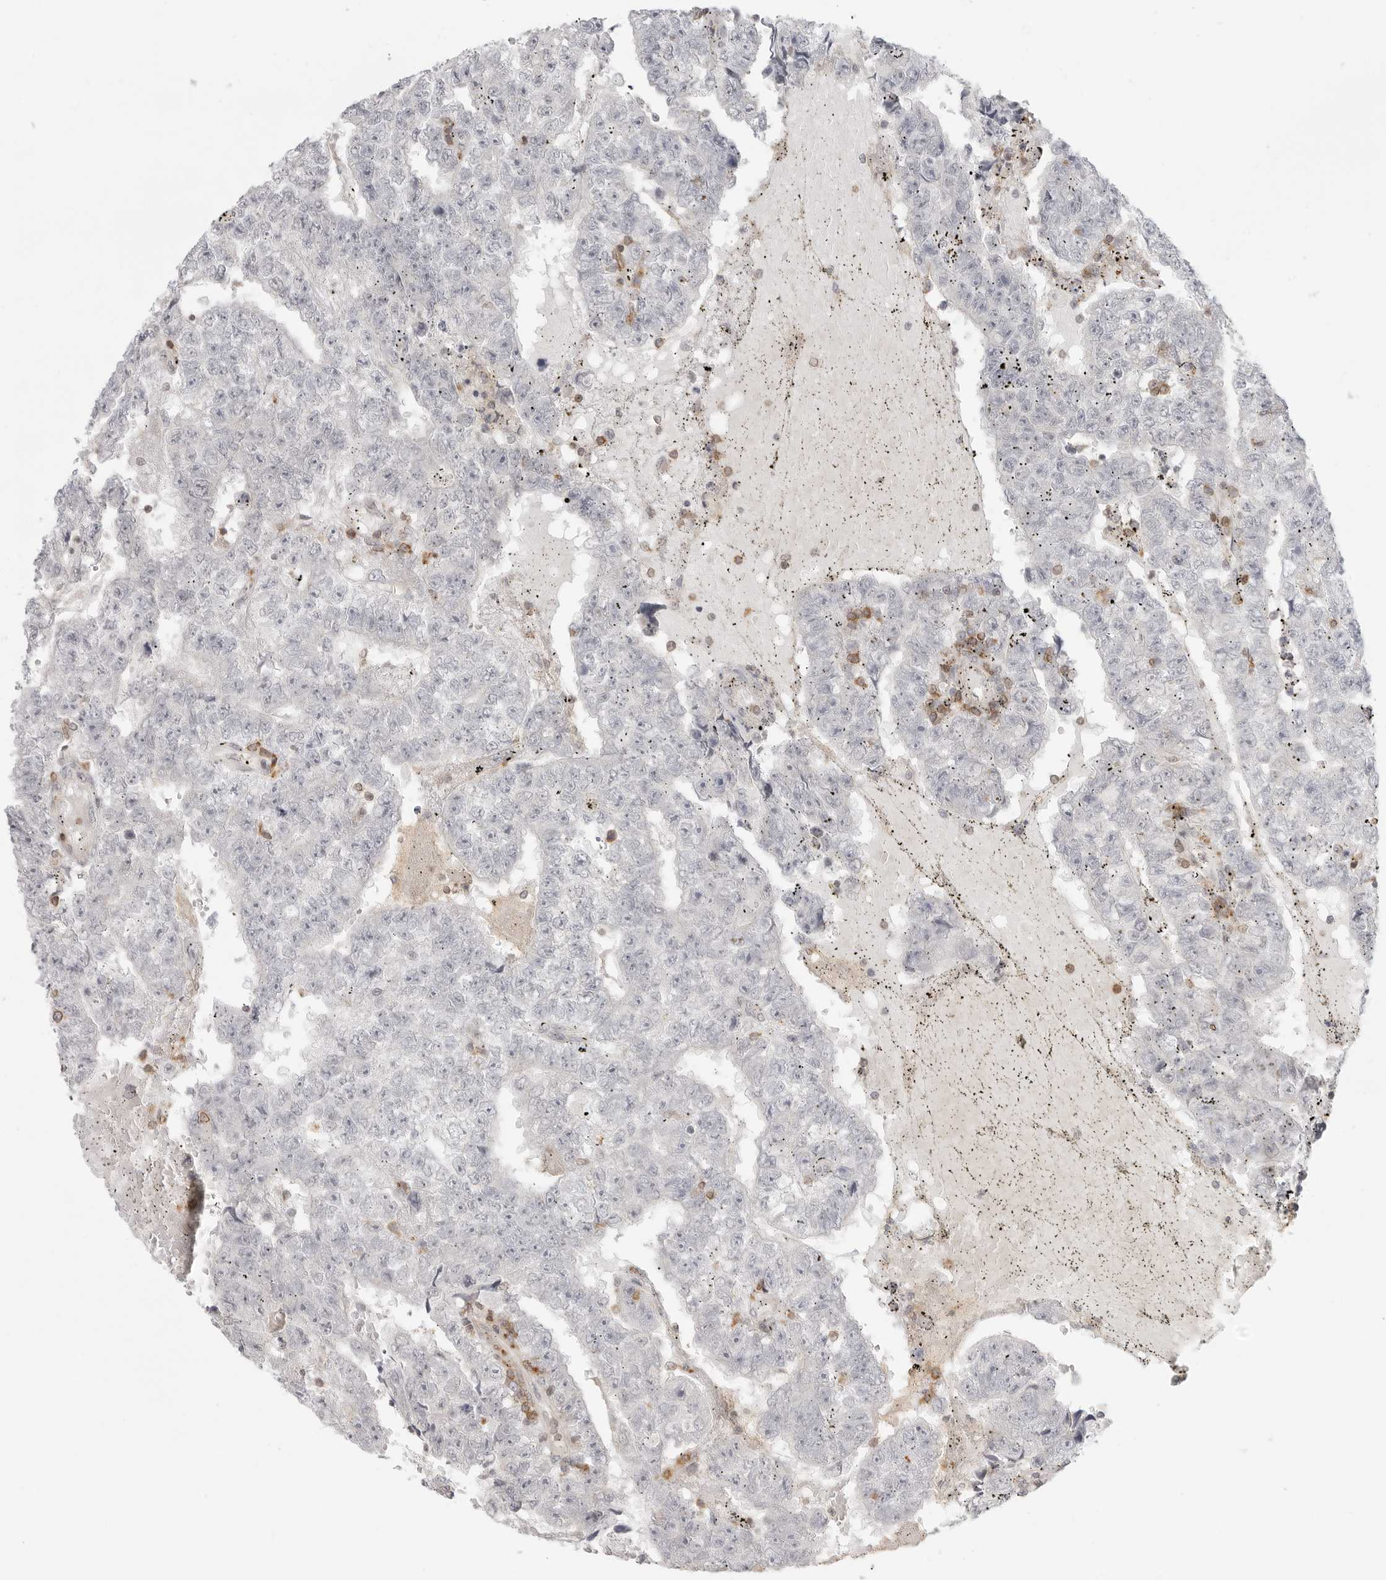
{"staining": {"intensity": "negative", "quantity": "none", "location": "none"}, "tissue": "testis cancer", "cell_type": "Tumor cells", "image_type": "cancer", "snomed": [{"axis": "morphology", "description": "Carcinoma, Embryonal, NOS"}, {"axis": "topography", "description": "Testis"}], "caption": "Immunohistochemistry image of neoplastic tissue: human testis embryonal carcinoma stained with DAB exhibits no significant protein staining in tumor cells. (Brightfield microscopy of DAB immunohistochemistry (IHC) at high magnification).", "gene": "SH3KBP1", "patient": {"sex": "male", "age": 25}}